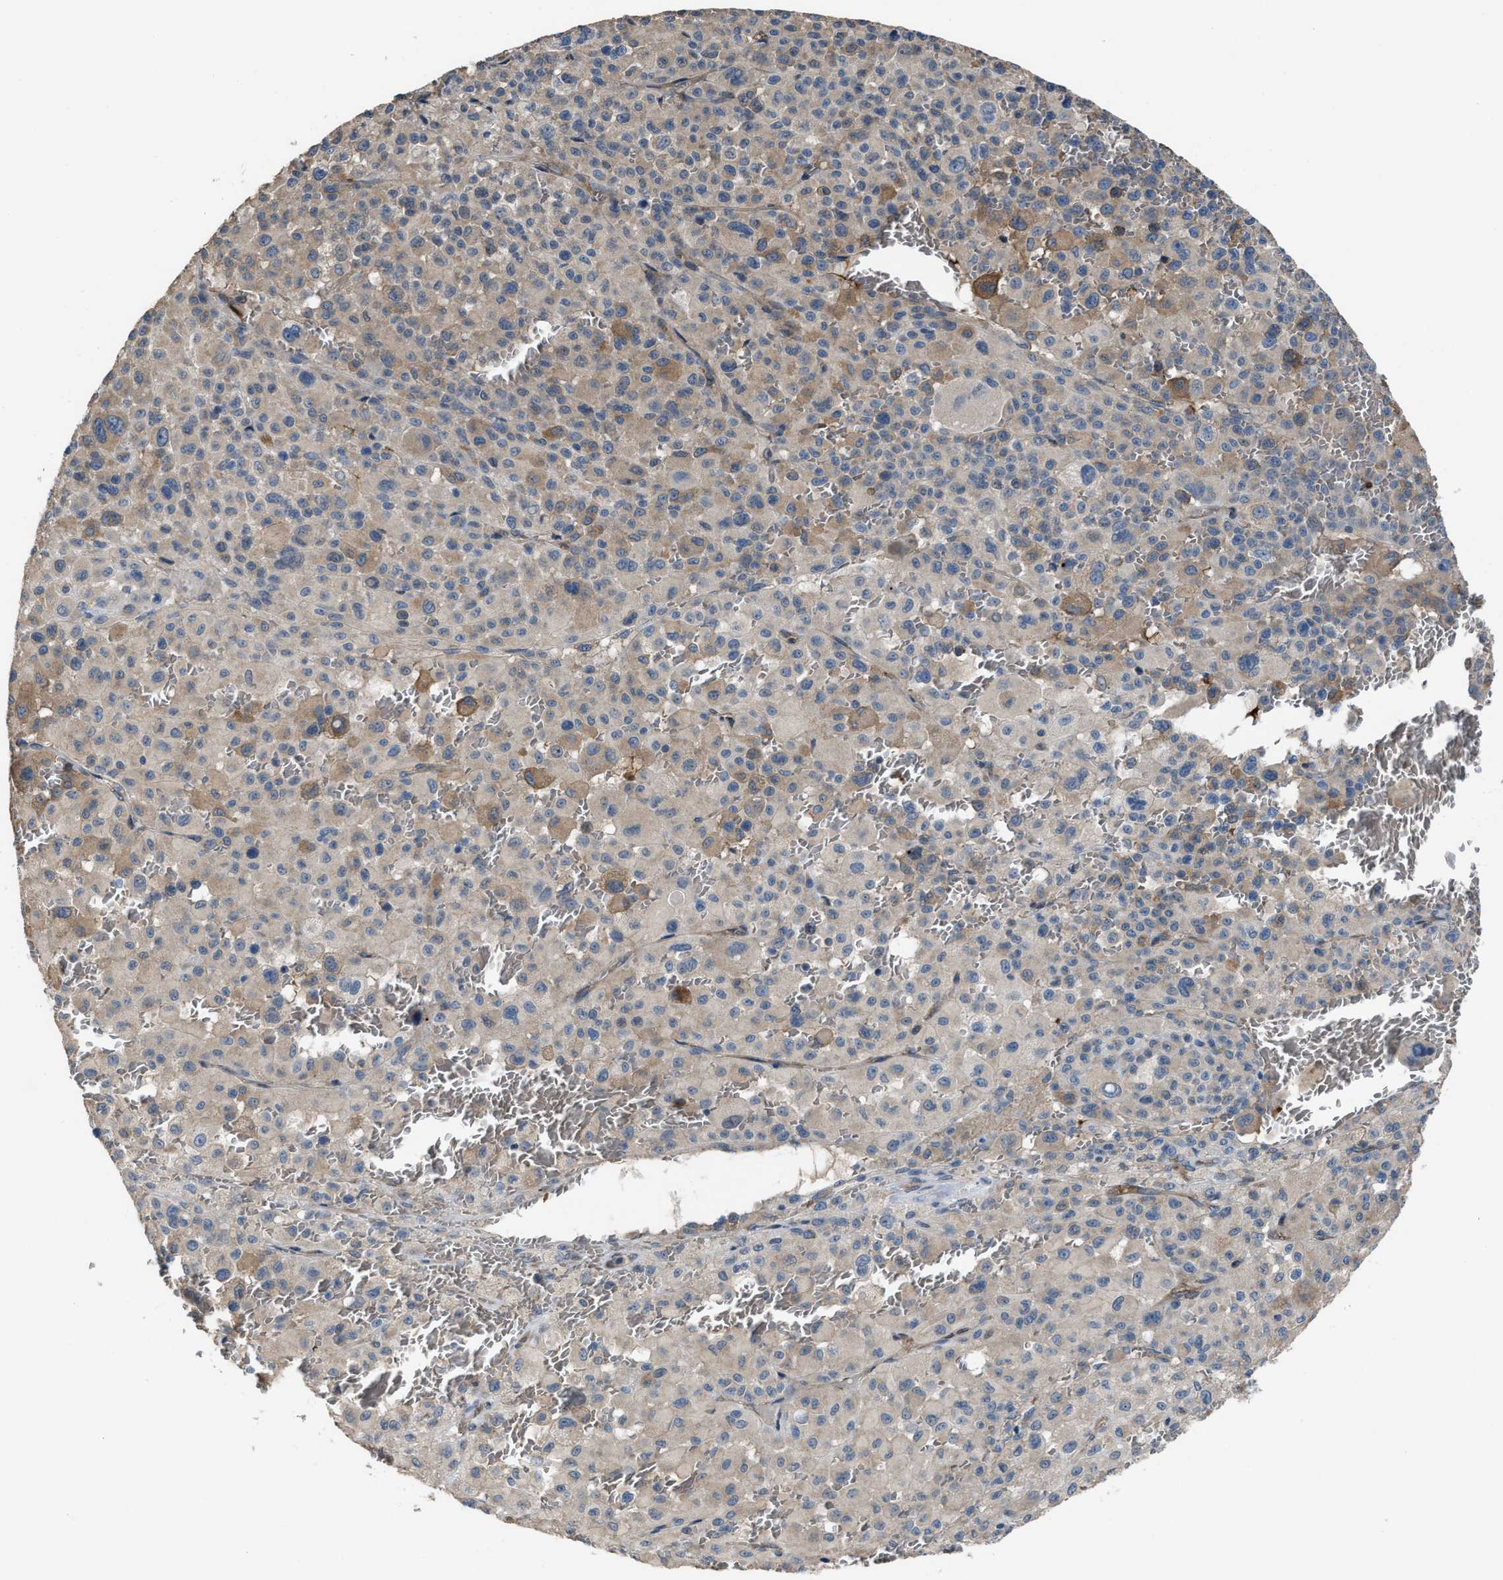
{"staining": {"intensity": "moderate", "quantity": "<25%", "location": "cytoplasmic/membranous"}, "tissue": "melanoma", "cell_type": "Tumor cells", "image_type": "cancer", "snomed": [{"axis": "morphology", "description": "Malignant melanoma, Metastatic site"}, {"axis": "topography", "description": "Skin"}], "caption": "Moderate cytoplasmic/membranous expression for a protein is seen in approximately <25% of tumor cells of melanoma using immunohistochemistry.", "gene": "SELENOM", "patient": {"sex": "female", "age": 74}}